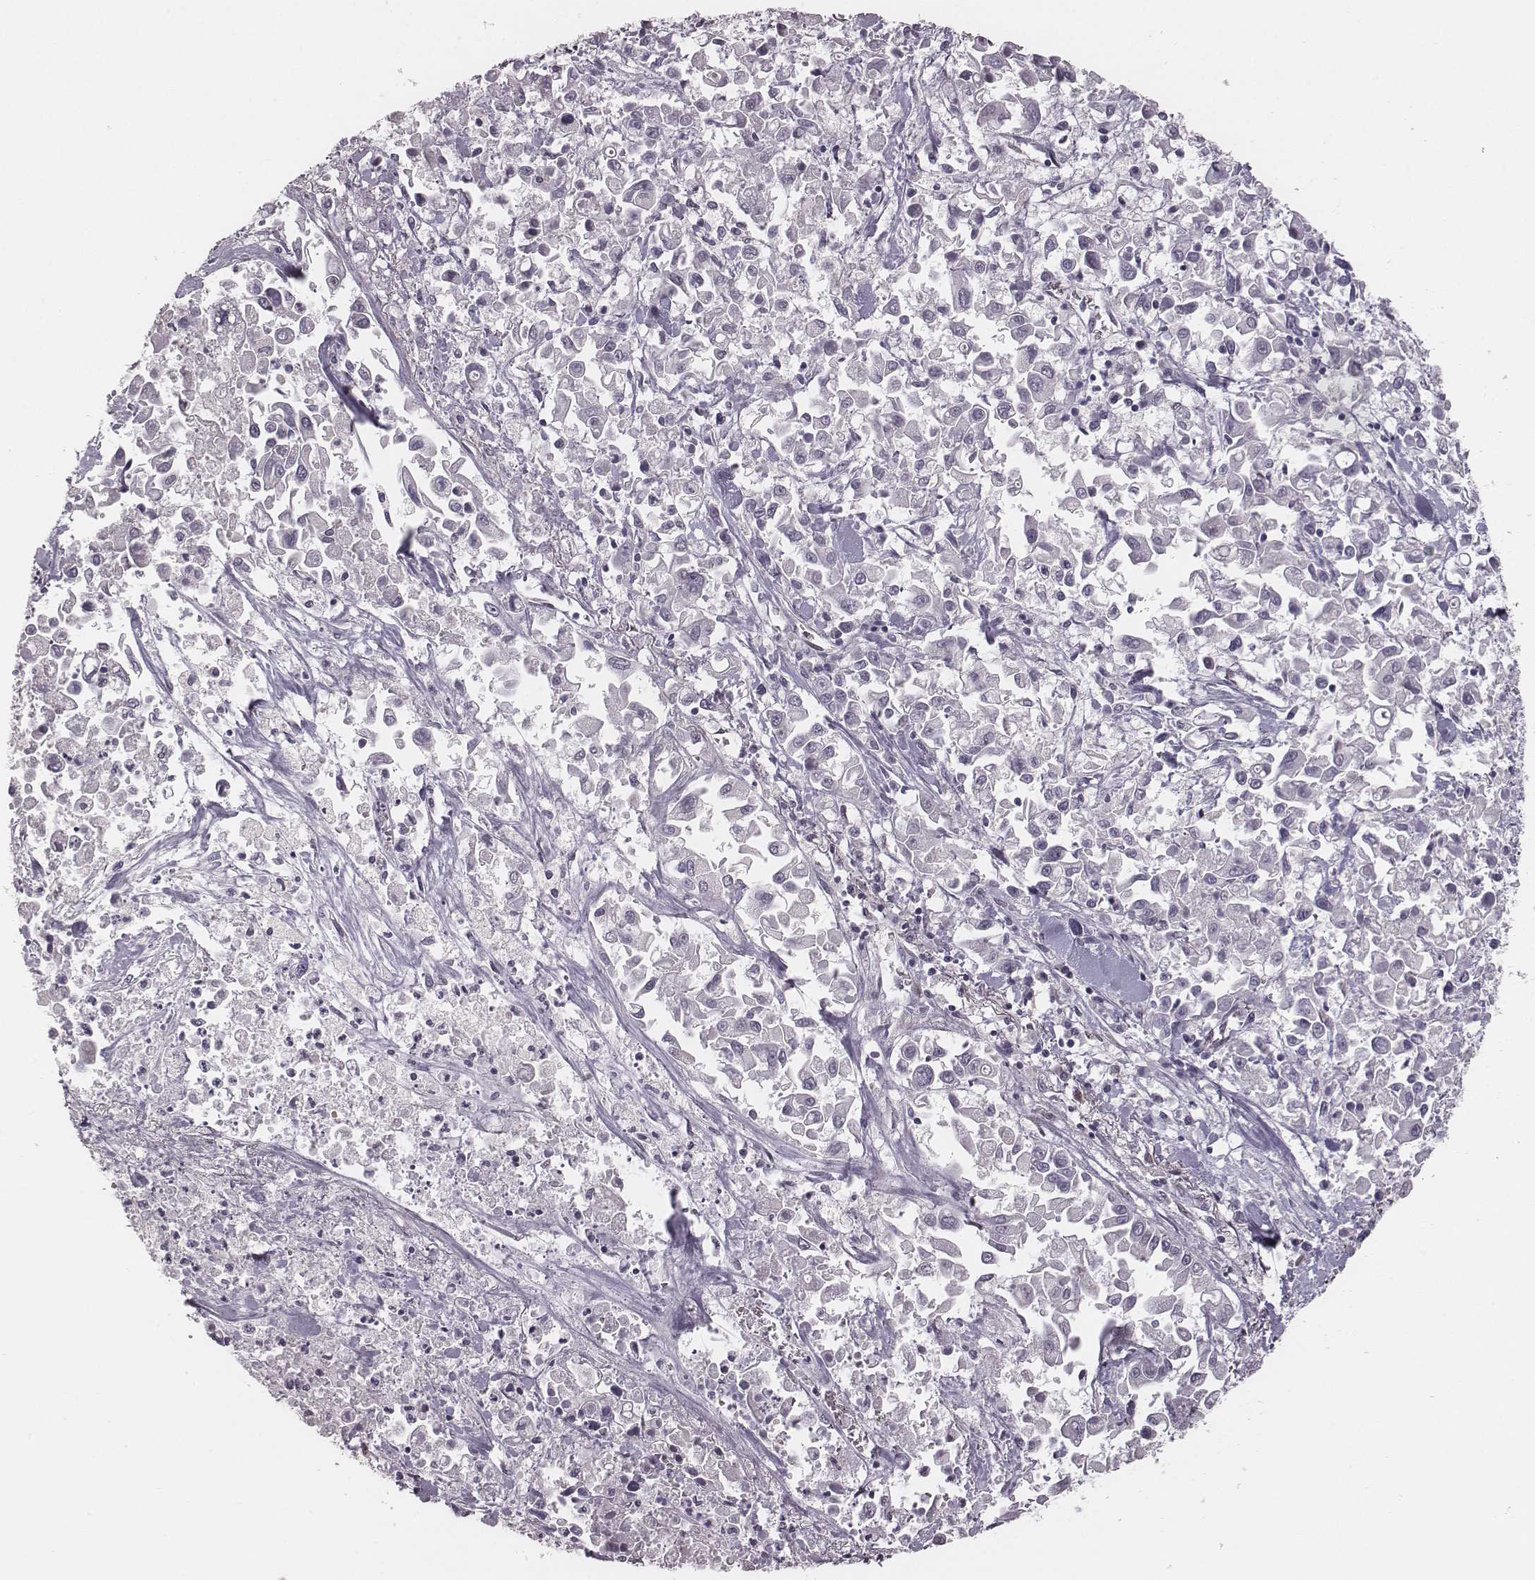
{"staining": {"intensity": "negative", "quantity": "none", "location": "none"}, "tissue": "pancreatic cancer", "cell_type": "Tumor cells", "image_type": "cancer", "snomed": [{"axis": "morphology", "description": "Adenocarcinoma, NOS"}, {"axis": "topography", "description": "Pancreas"}], "caption": "Adenocarcinoma (pancreatic) was stained to show a protein in brown. There is no significant positivity in tumor cells.", "gene": "RPGRIP1", "patient": {"sex": "female", "age": 83}}